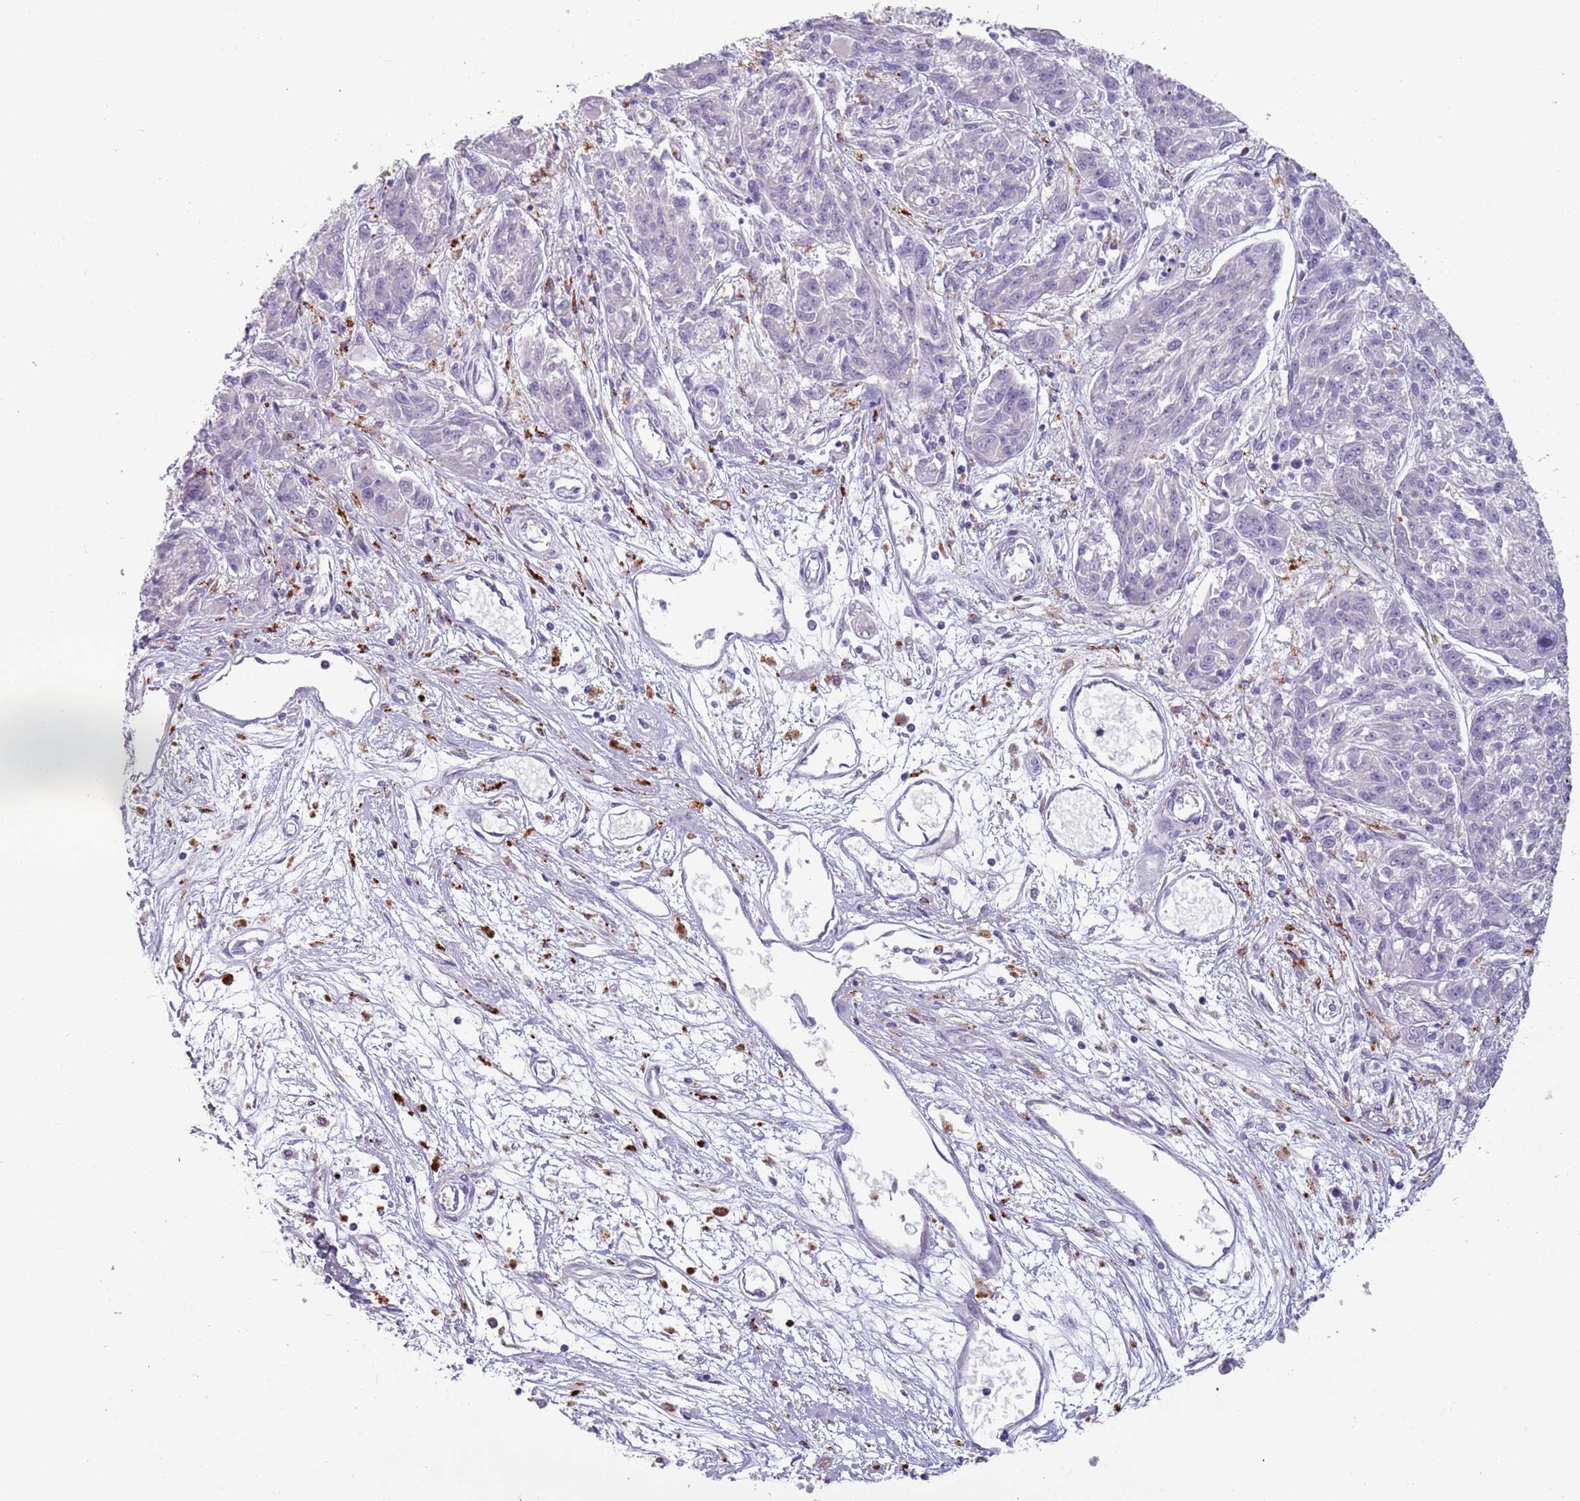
{"staining": {"intensity": "negative", "quantity": "none", "location": "none"}, "tissue": "melanoma", "cell_type": "Tumor cells", "image_type": "cancer", "snomed": [{"axis": "morphology", "description": "Malignant melanoma, NOS"}, {"axis": "topography", "description": "Skin"}], "caption": "DAB immunohistochemical staining of human melanoma demonstrates no significant expression in tumor cells.", "gene": "NWD2", "patient": {"sex": "male", "age": 53}}